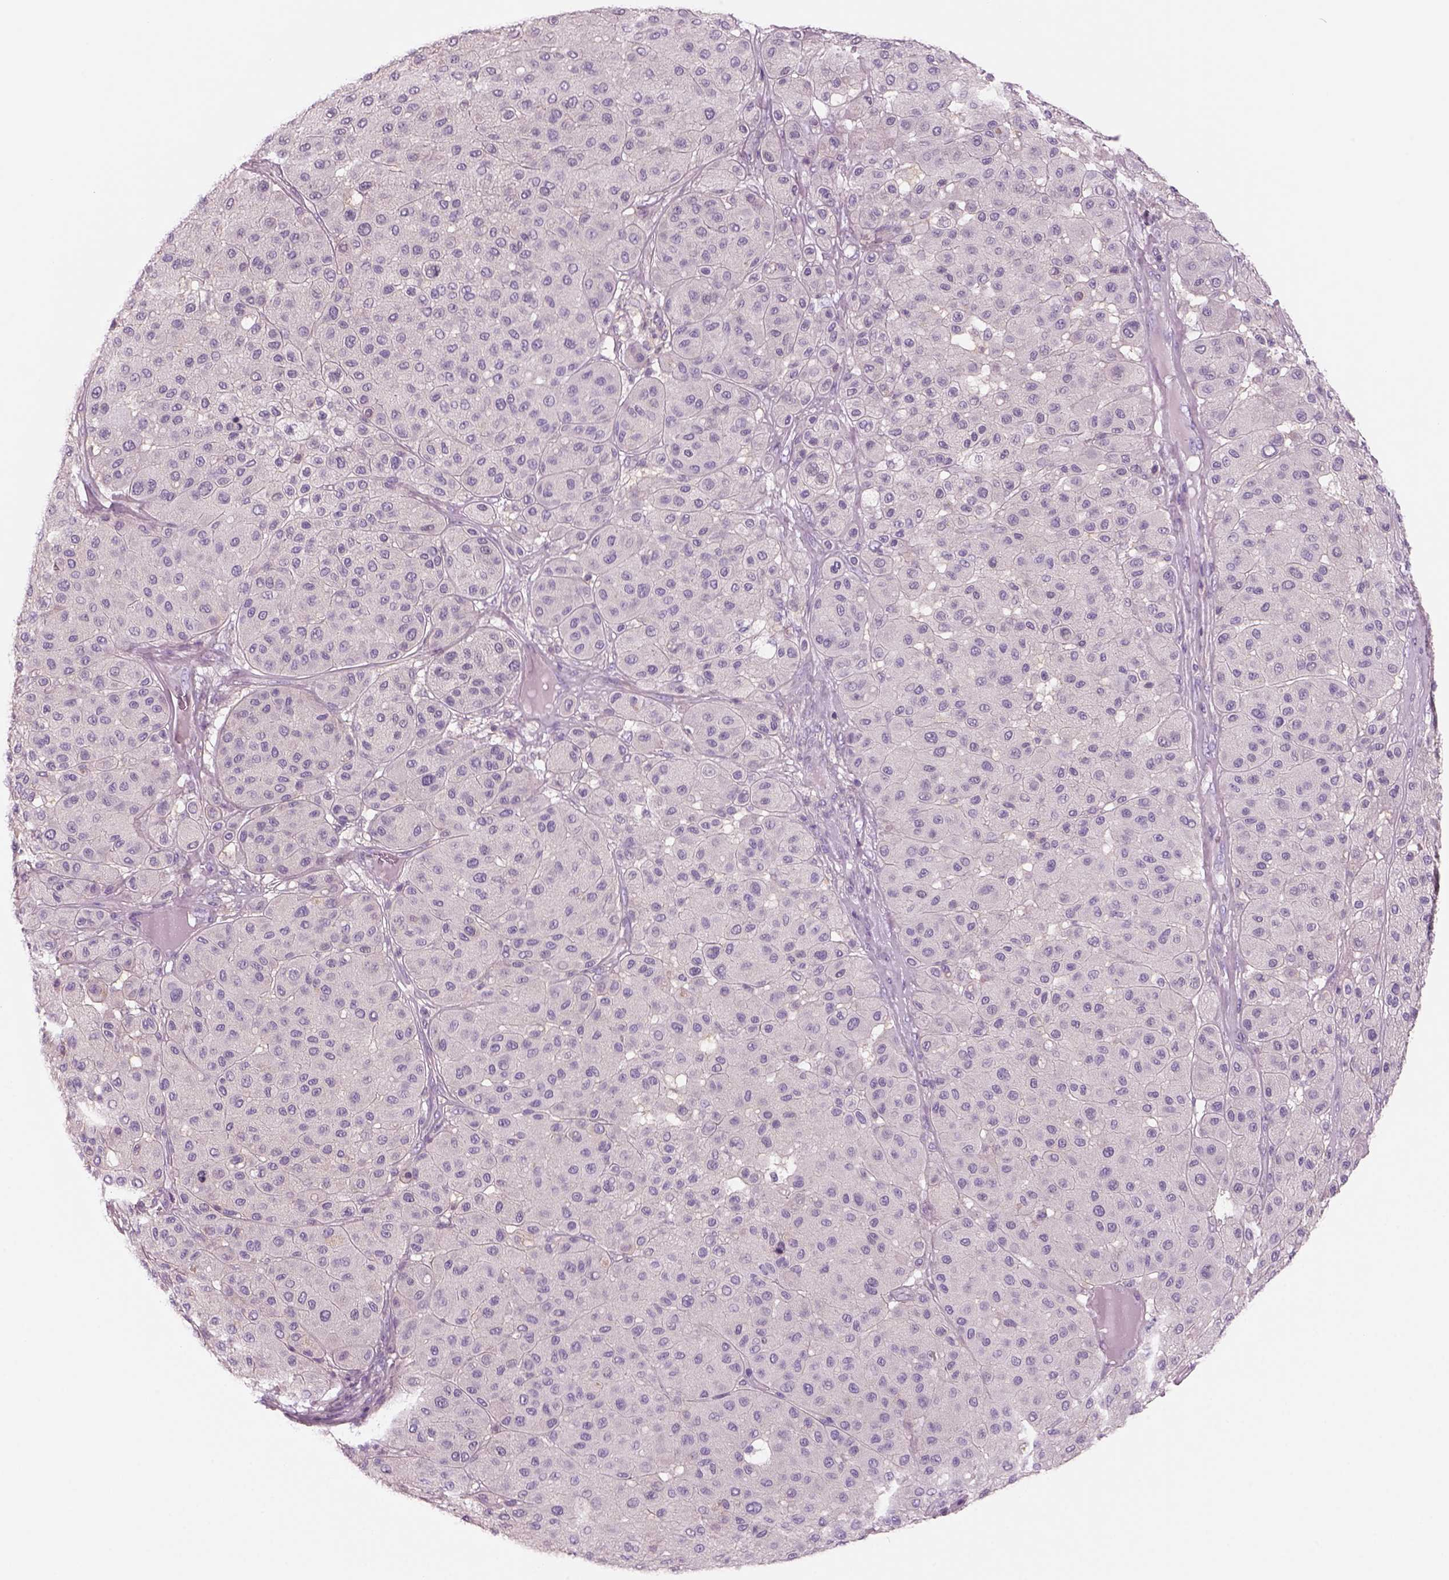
{"staining": {"intensity": "negative", "quantity": "none", "location": "none"}, "tissue": "melanoma", "cell_type": "Tumor cells", "image_type": "cancer", "snomed": [{"axis": "morphology", "description": "Malignant melanoma, Metastatic site"}, {"axis": "topography", "description": "Smooth muscle"}], "caption": "Human melanoma stained for a protein using immunohistochemistry (IHC) exhibits no positivity in tumor cells.", "gene": "SLC1A7", "patient": {"sex": "male", "age": 41}}